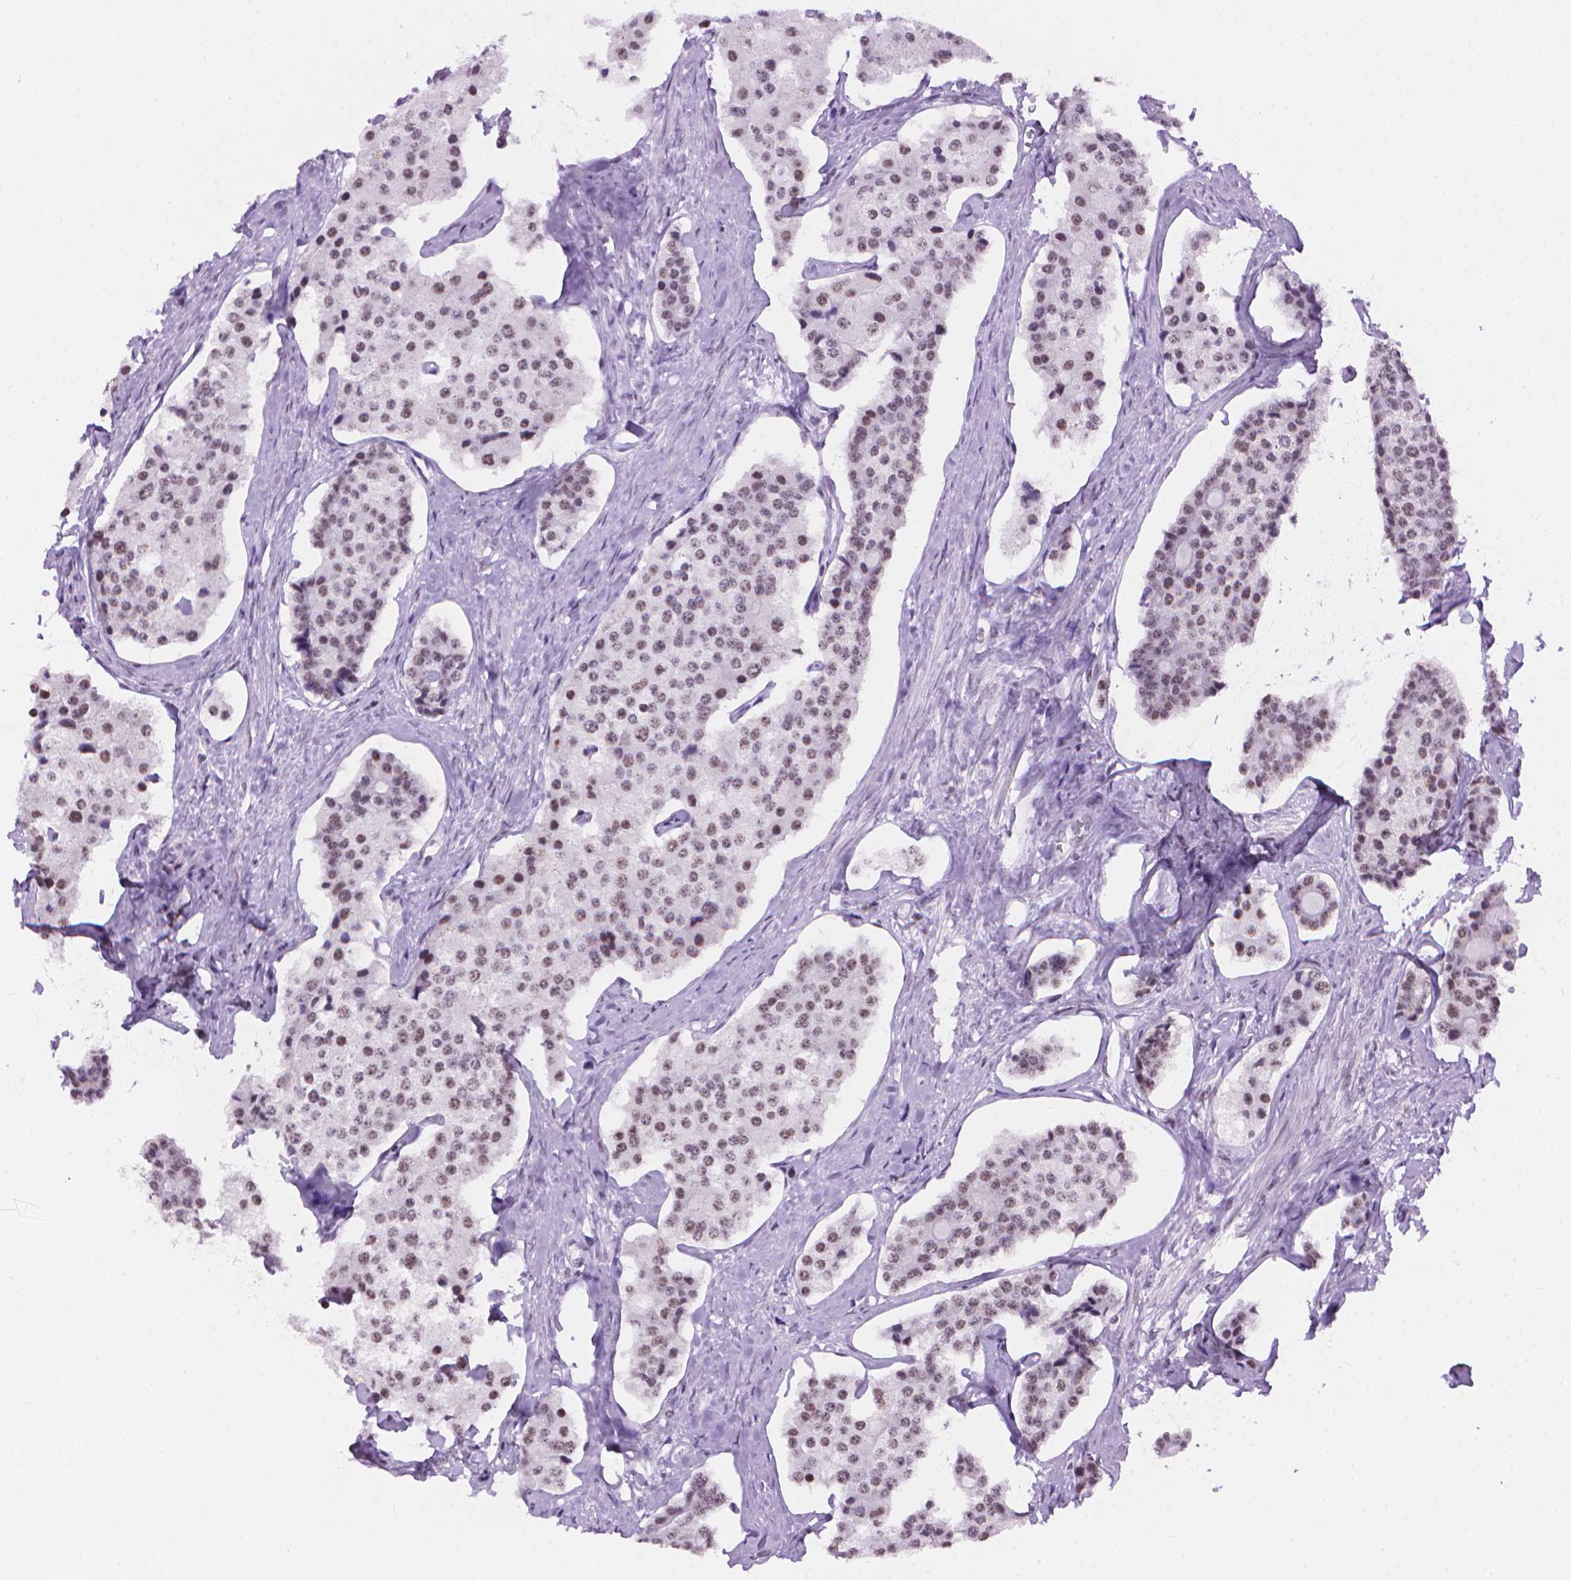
{"staining": {"intensity": "weak", "quantity": "<25%", "location": "nuclear"}, "tissue": "carcinoid", "cell_type": "Tumor cells", "image_type": "cancer", "snomed": [{"axis": "morphology", "description": "Carcinoid, malignant, NOS"}, {"axis": "topography", "description": "Small intestine"}], "caption": "High magnification brightfield microscopy of carcinoid (malignant) stained with DAB (3,3'-diaminobenzidine) (brown) and counterstained with hematoxylin (blue): tumor cells show no significant expression. (DAB (3,3'-diaminobenzidine) immunohistochemistry with hematoxylin counter stain).", "gene": "RPA4", "patient": {"sex": "female", "age": 65}}